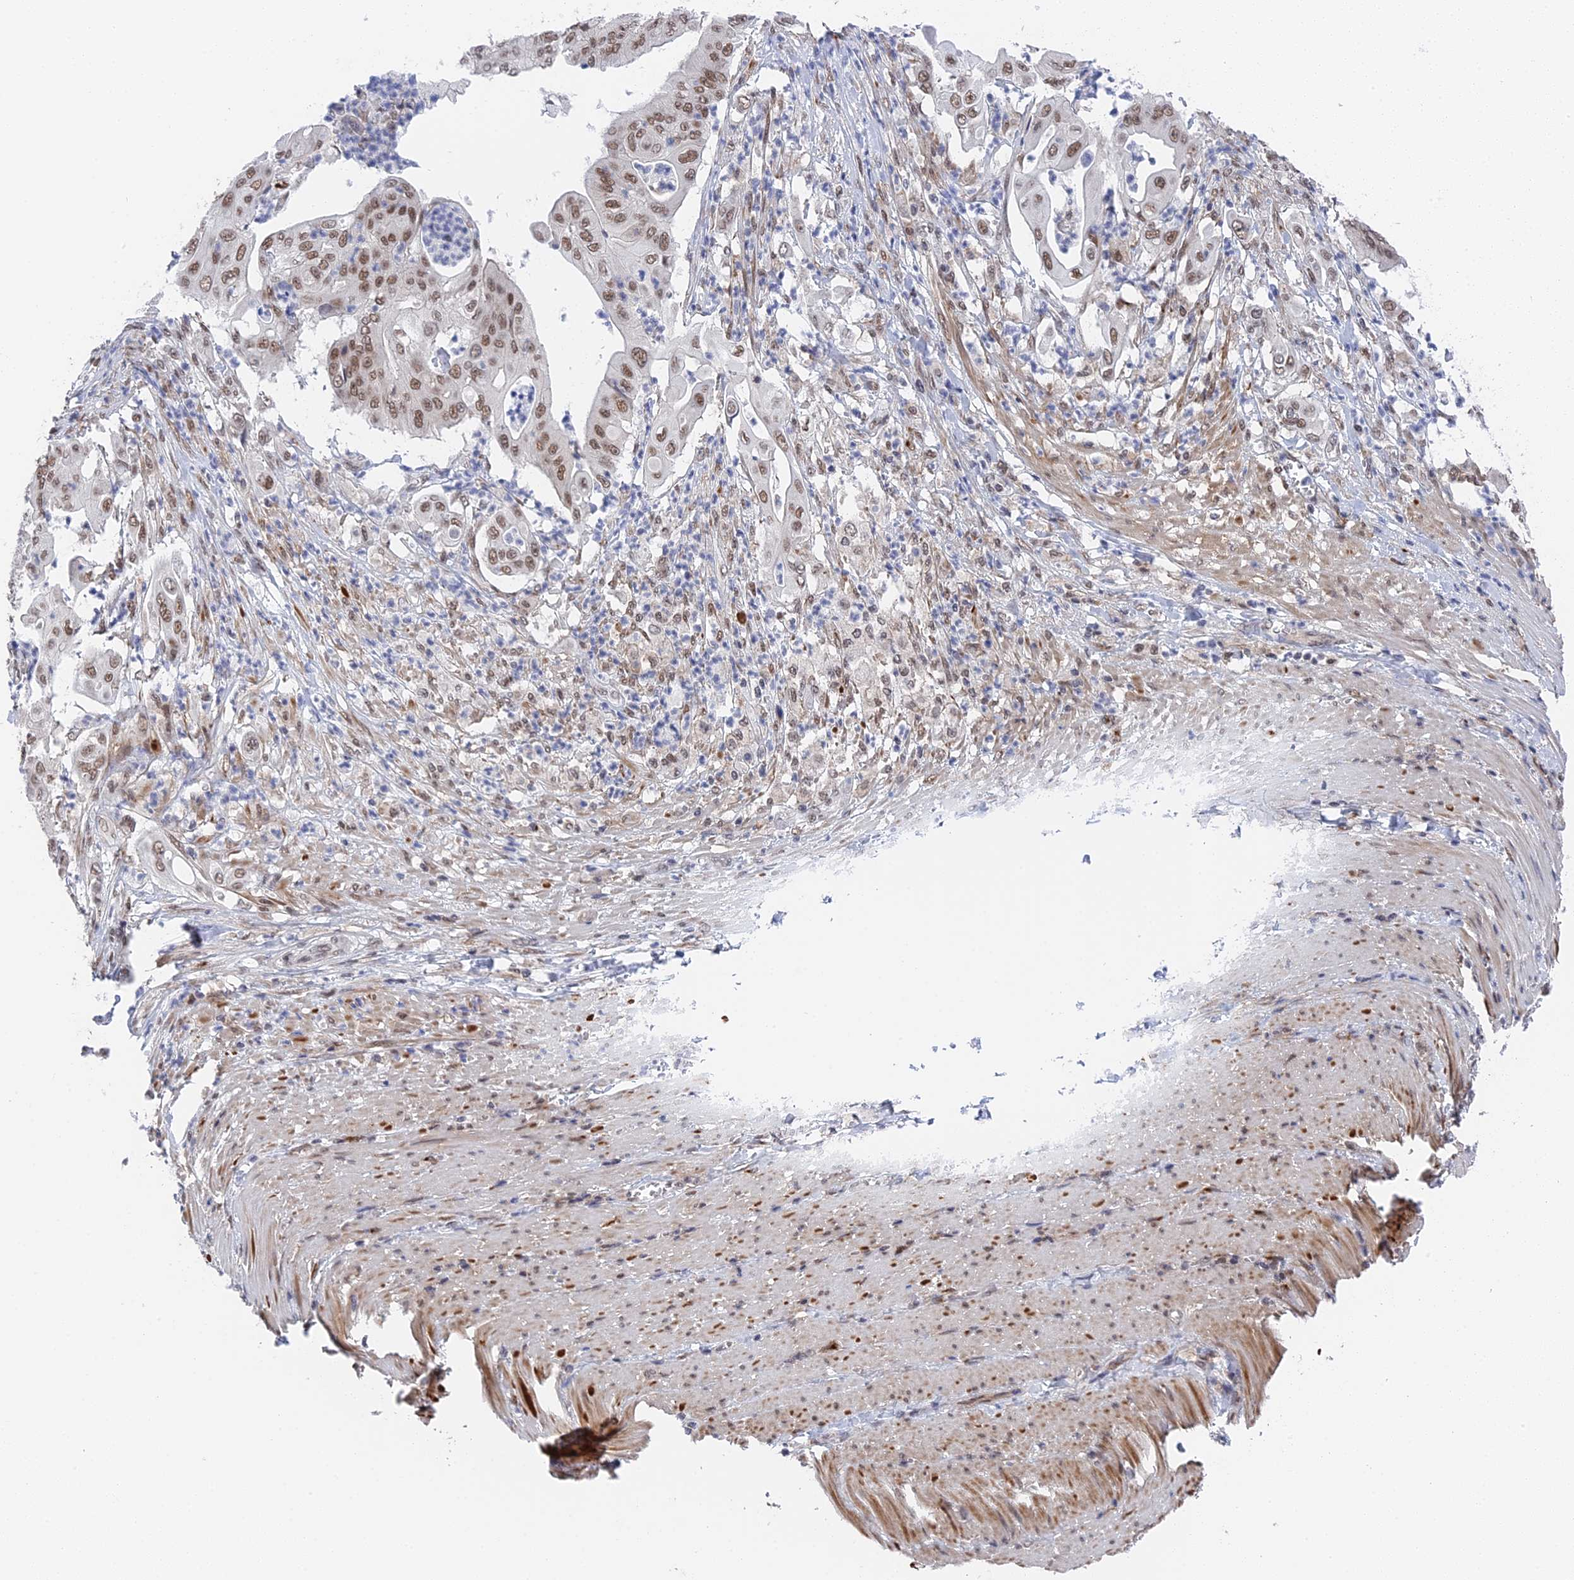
{"staining": {"intensity": "moderate", "quantity": ">75%", "location": "nuclear"}, "tissue": "pancreatic cancer", "cell_type": "Tumor cells", "image_type": "cancer", "snomed": [{"axis": "morphology", "description": "Adenocarcinoma, NOS"}, {"axis": "topography", "description": "Pancreas"}], "caption": "Moderate nuclear protein staining is identified in about >75% of tumor cells in pancreatic cancer (adenocarcinoma).", "gene": "CCDC85A", "patient": {"sex": "female", "age": 77}}